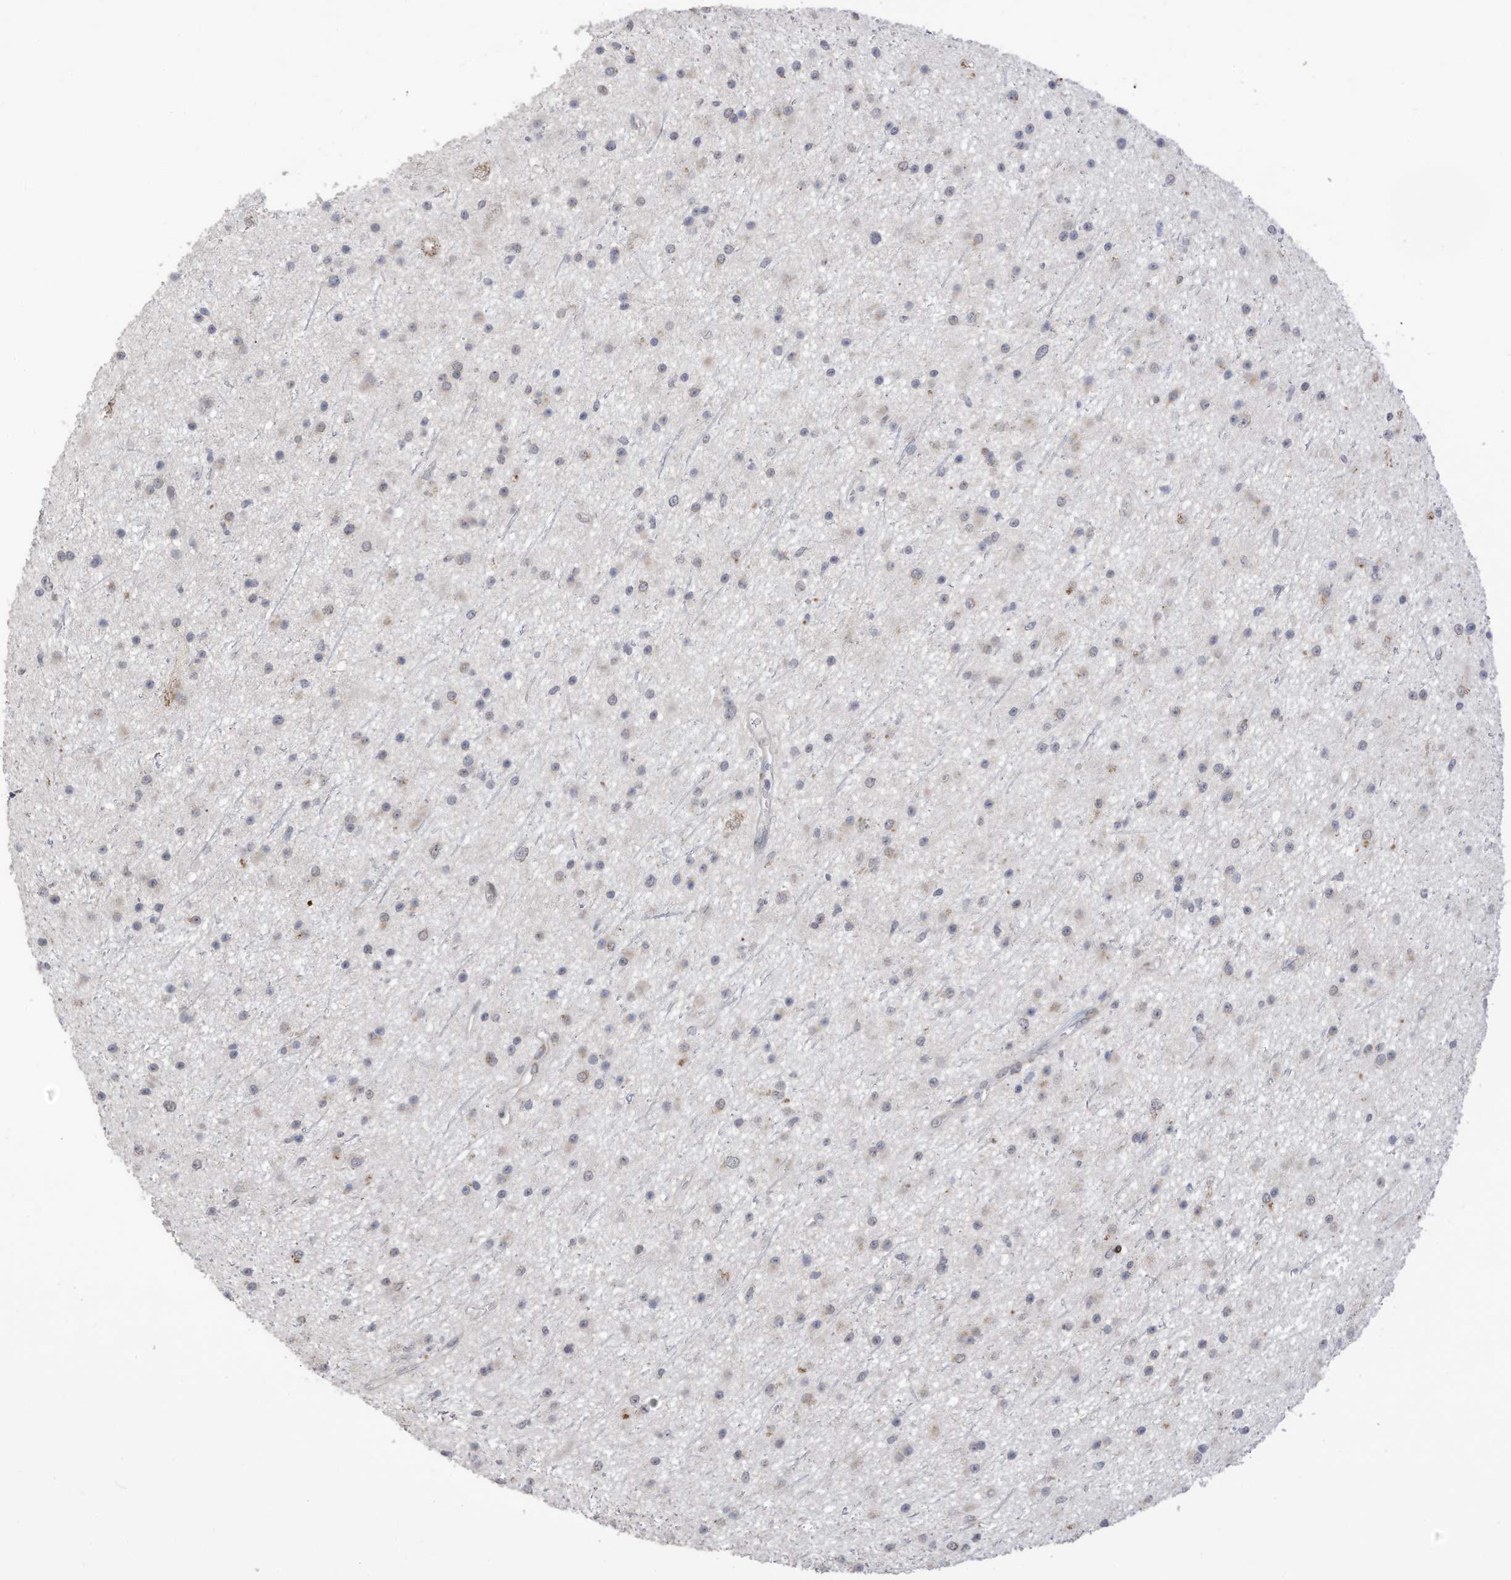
{"staining": {"intensity": "negative", "quantity": "none", "location": "none"}, "tissue": "glioma", "cell_type": "Tumor cells", "image_type": "cancer", "snomed": [{"axis": "morphology", "description": "Glioma, malignant, Low grade"}, {"axis": "topography", "description": "Cerebral cortex"}], "caption": "Immunohistochemistry (IHC) histopathology image of neoplastic tissue: low-grade glioma (malignant) stained with DAB demonstrates no significant protein positivity in tumor cells. (DAB immunohistochemistry (IHC), high magnification).", "gene": "RABL3", "patient": {"sex": "female", "age": 39}}